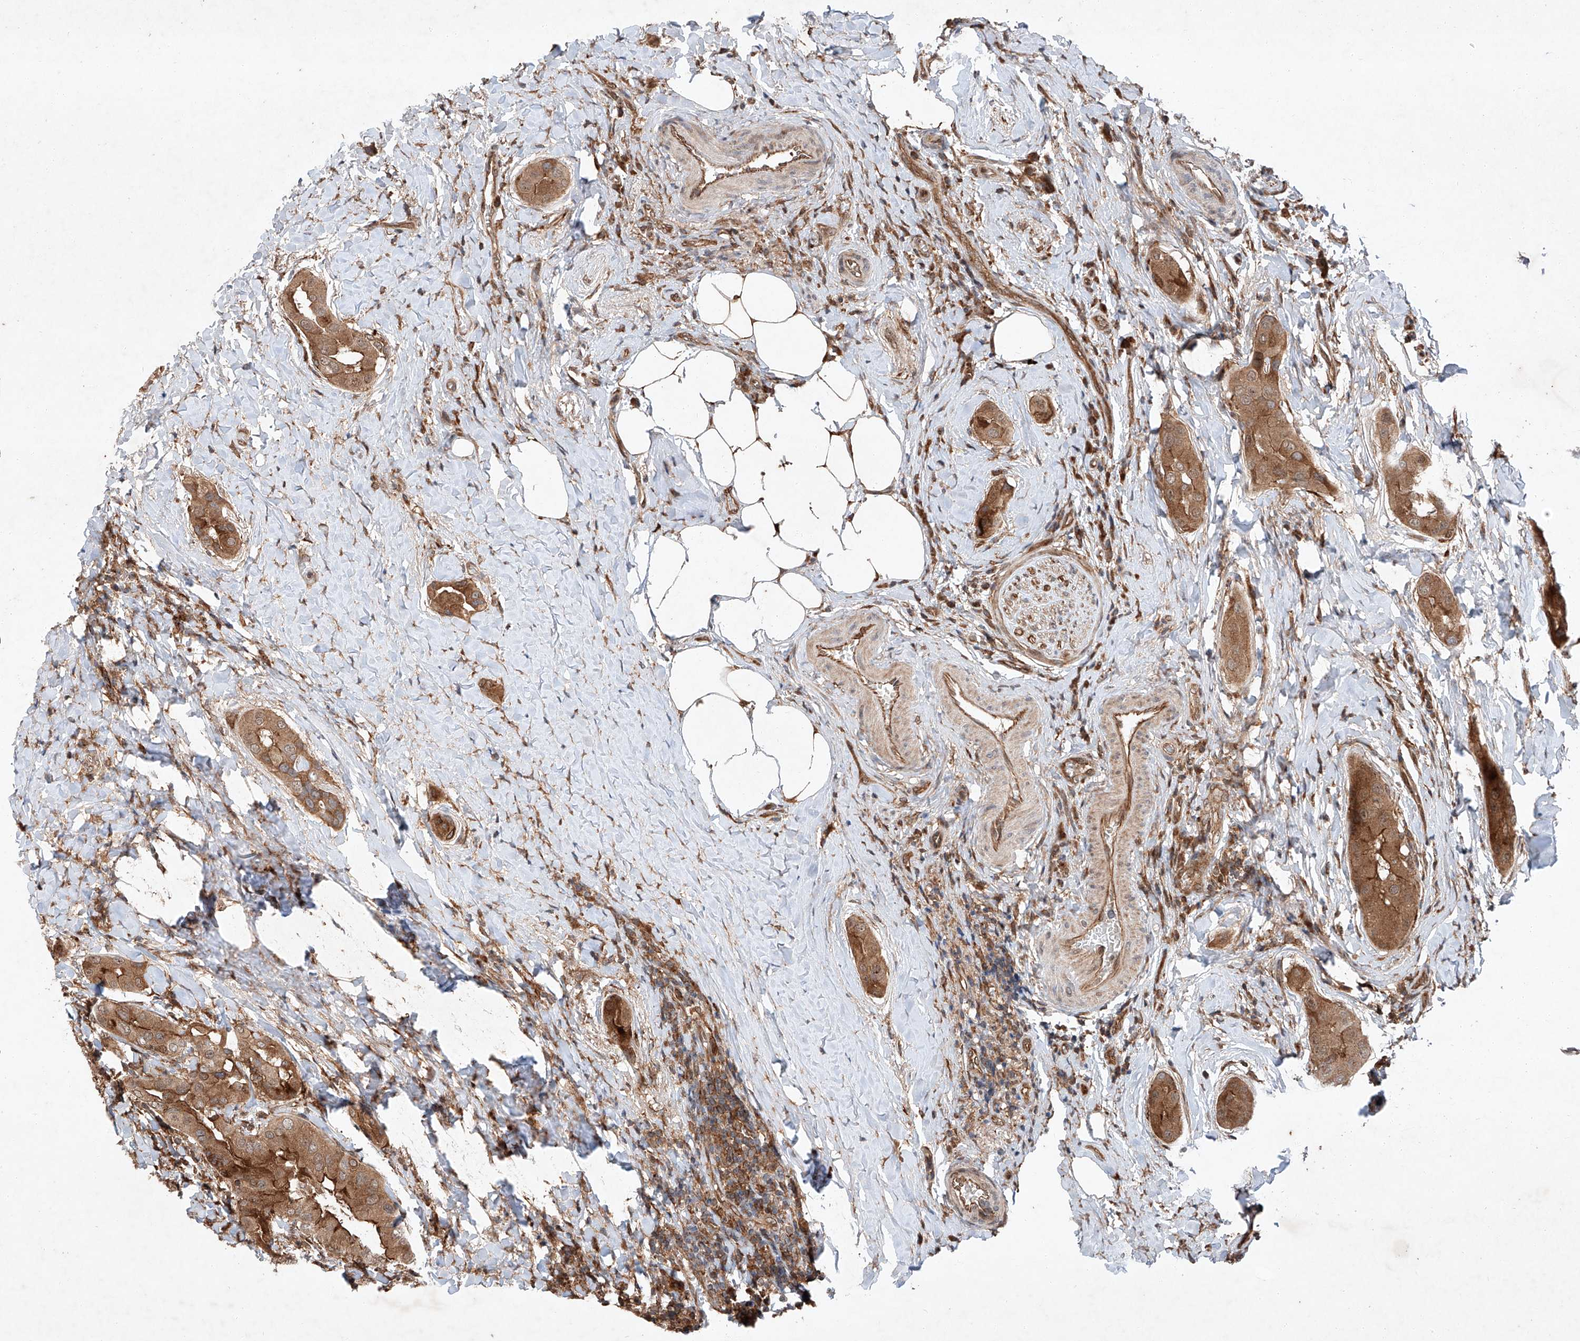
{"staining": {"intensity": "moderate", "quantity": ">75%", "location": "cytoplasmic/membranous"}, "tissue": "thyroid cancer", "cell_type": "Tumor cells", "image_type": "cancer", "snomed": [{"axis": "morphology", "description": "Papillary adenocarcinoma, NOS"}, {"axis": "topography", "description": "Thyroid gland"}], "caption": "Immunohistochemical staining of human thyroid cancer (papillary adenocarcinoma) reveals medium levels of moderate cytoplasmic/membranous protein positivity in about >75% of tumor cells.", "gene": "ZFP28", "patient": {"sex": "male", "age": 33}}